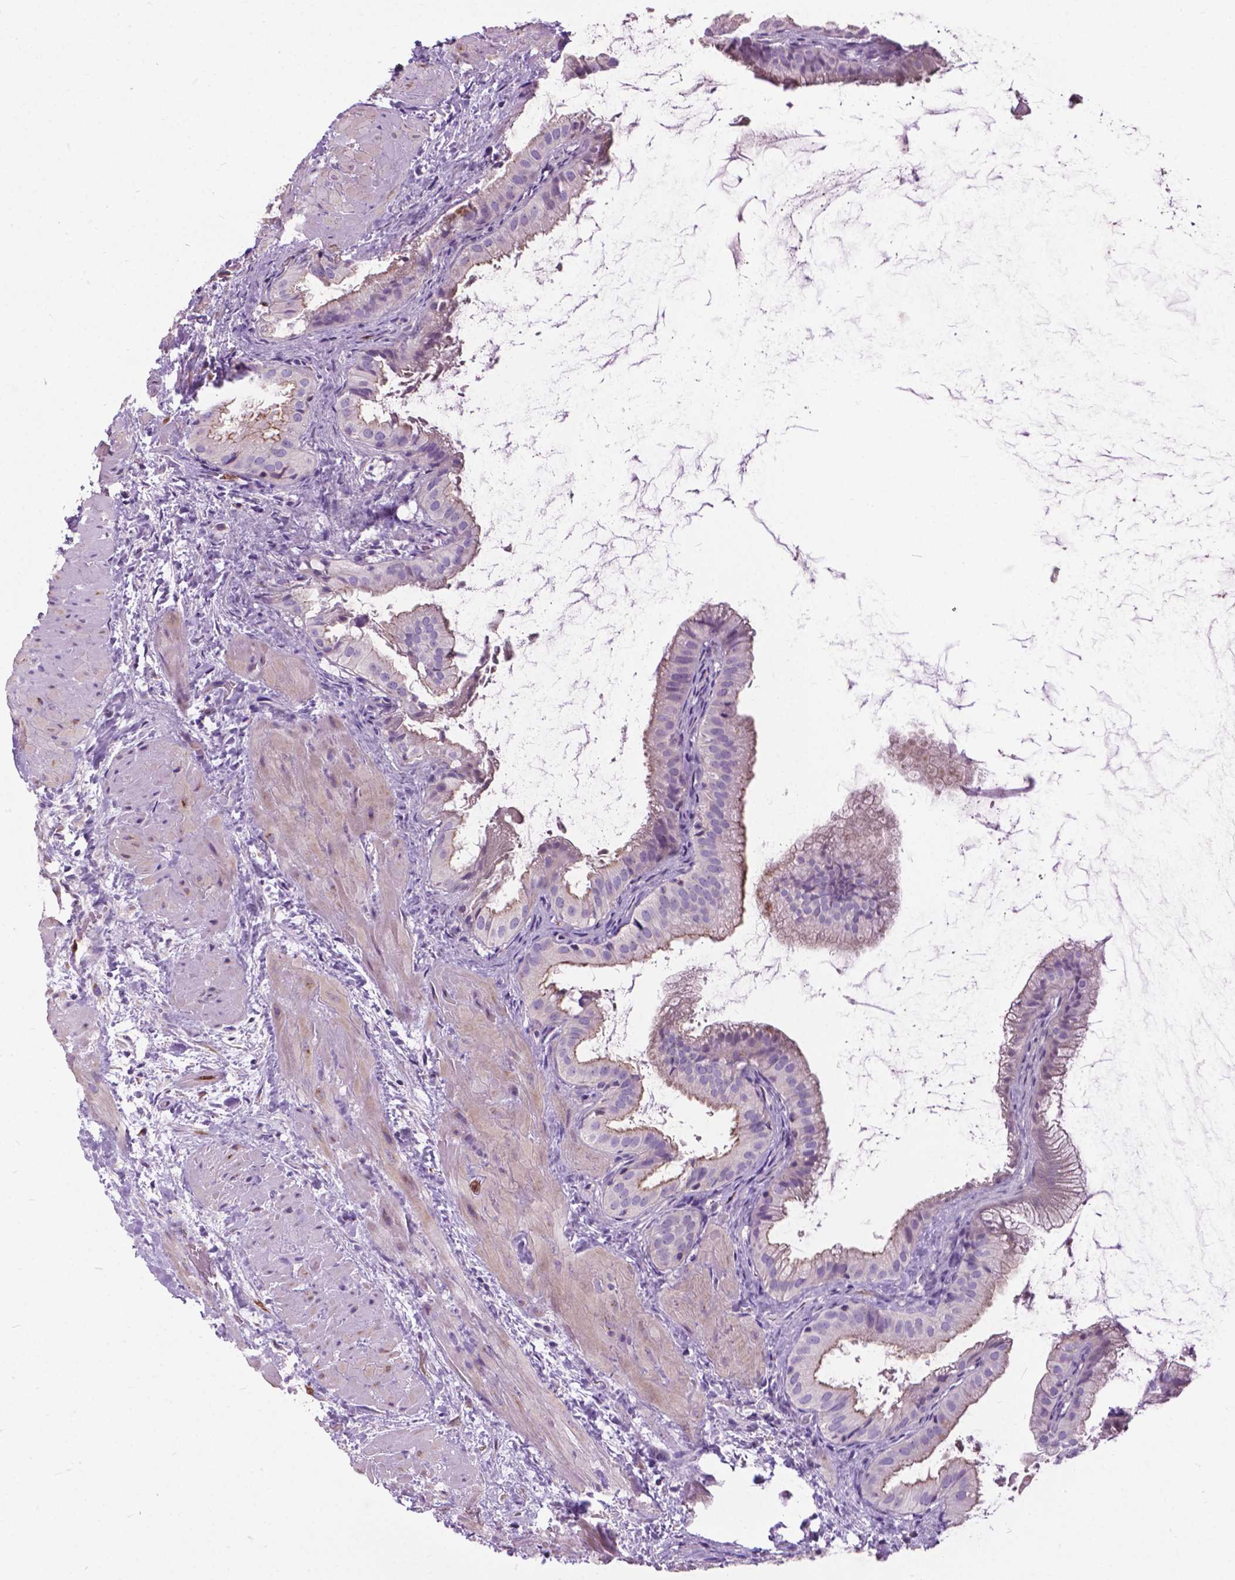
{"staining": {"intensity": "moderate", "quantity": "<25%", "location": "cytoplasmic/membranous"}, "tissue": "gallbladder", "cell_type": "Glandular cells", "image_type": "normal", "snomed": [{"axis": "morphology", "description": "Normal tissue, NOS"}, {"axis": "topography", "description": "Gallbladder"}], "caption": "Immunohistochemical staining of unremarkable gallbladder demonstrates low levels of moderate cytoplasmic/membranous staining in approximately <25% of glandular cells.", "gene": "PRR35", "patient": {"sex": "male", "age": 70}}